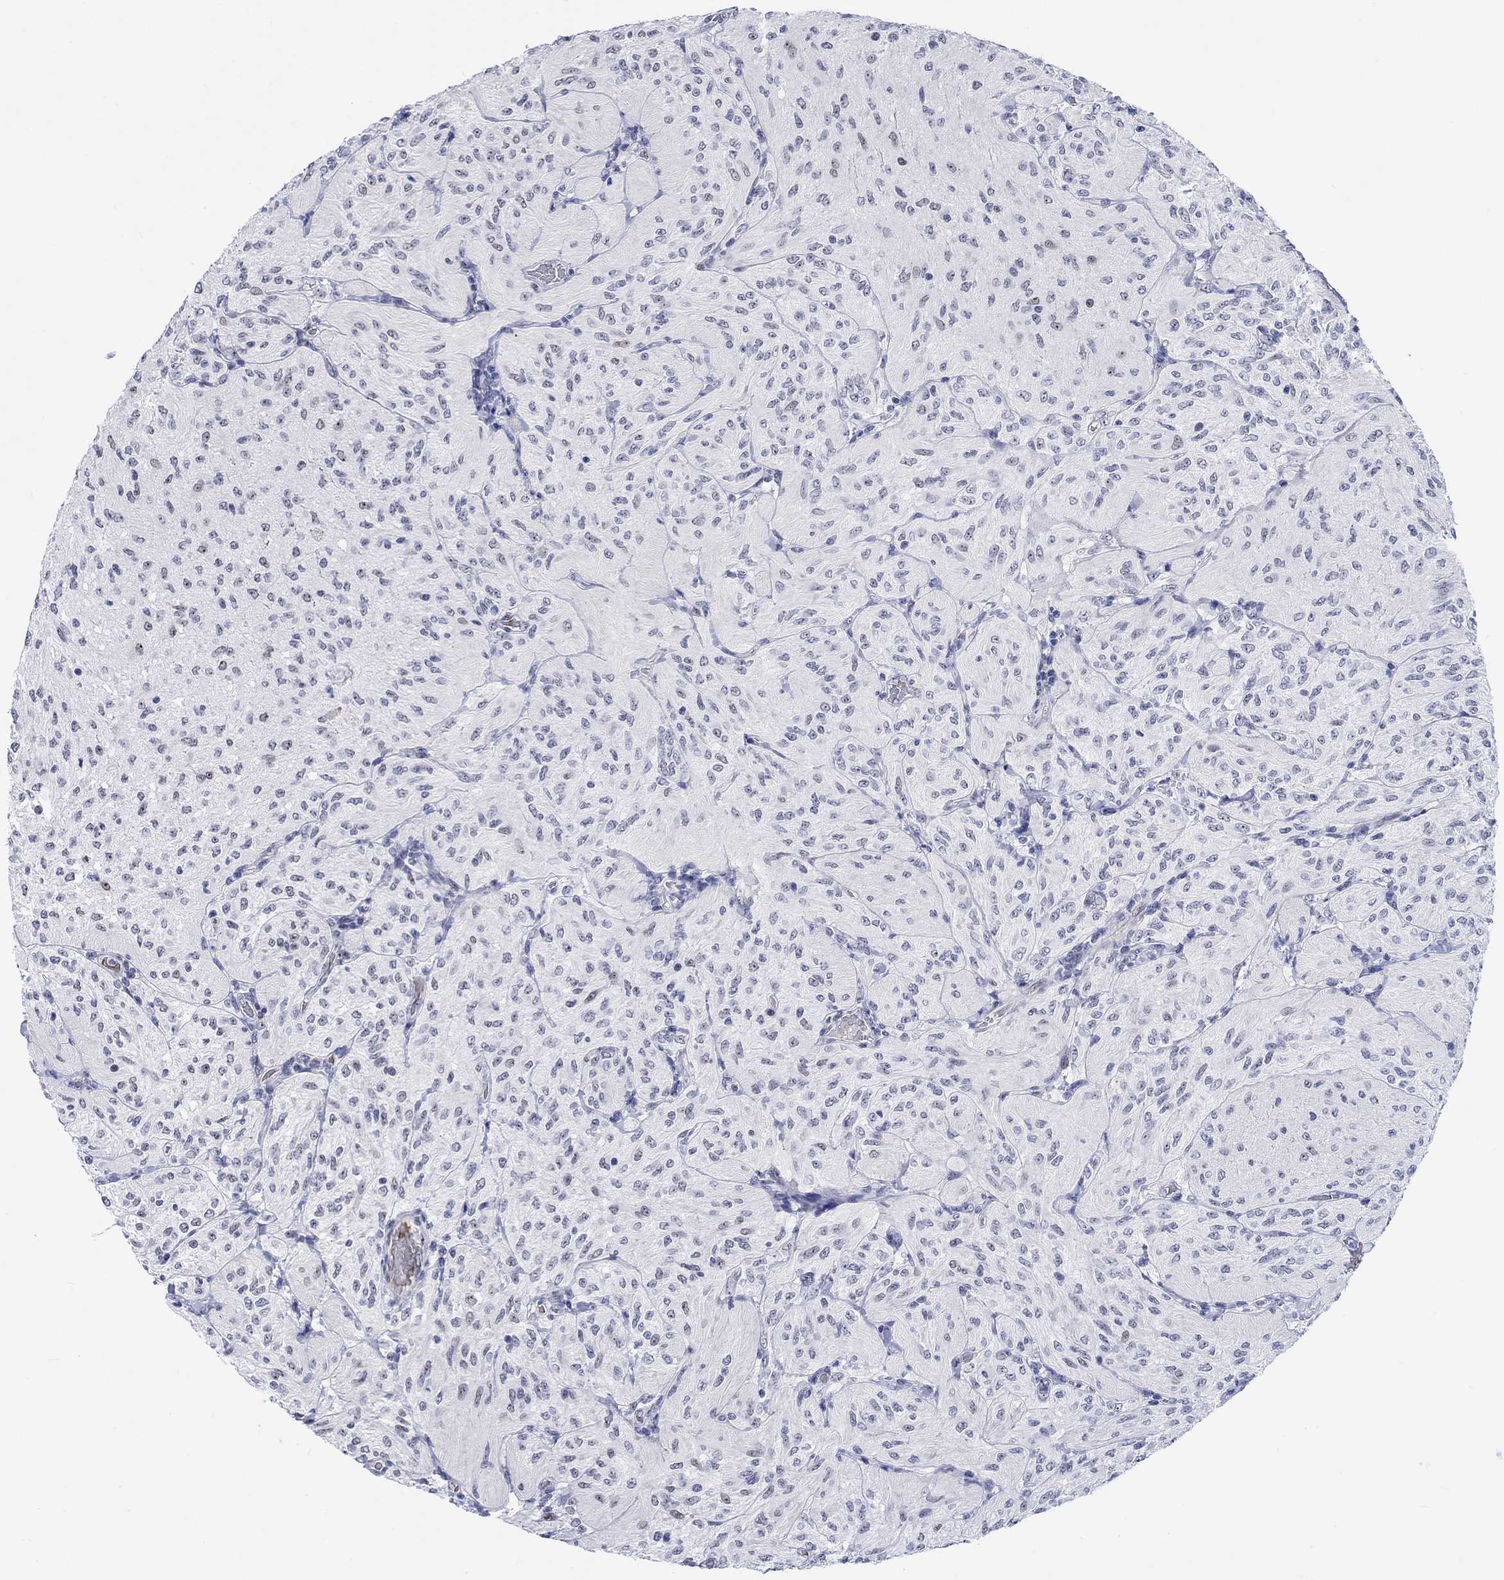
{"staining": {"intensity": "strong", "quantity": "<25%", "location": "nuclear"}, "tissue": "glioma", "cell_type": "Tumor cells", "image_type": "cancer", "snomed": [{"axis": "morphology", "description": "Glioma, malignant, Low grade"}, {"axis": "topography", "description": "Brain"}], "caption": "Immunohistochemistry (IHC) photomicrograph of glioma stained for a protein (brown), which displays medium levels of strong nuclear expression in approximately <25% of tumor cells.", "gene": "ZNF446", "patient": {"sex": "male", "age": 3}}